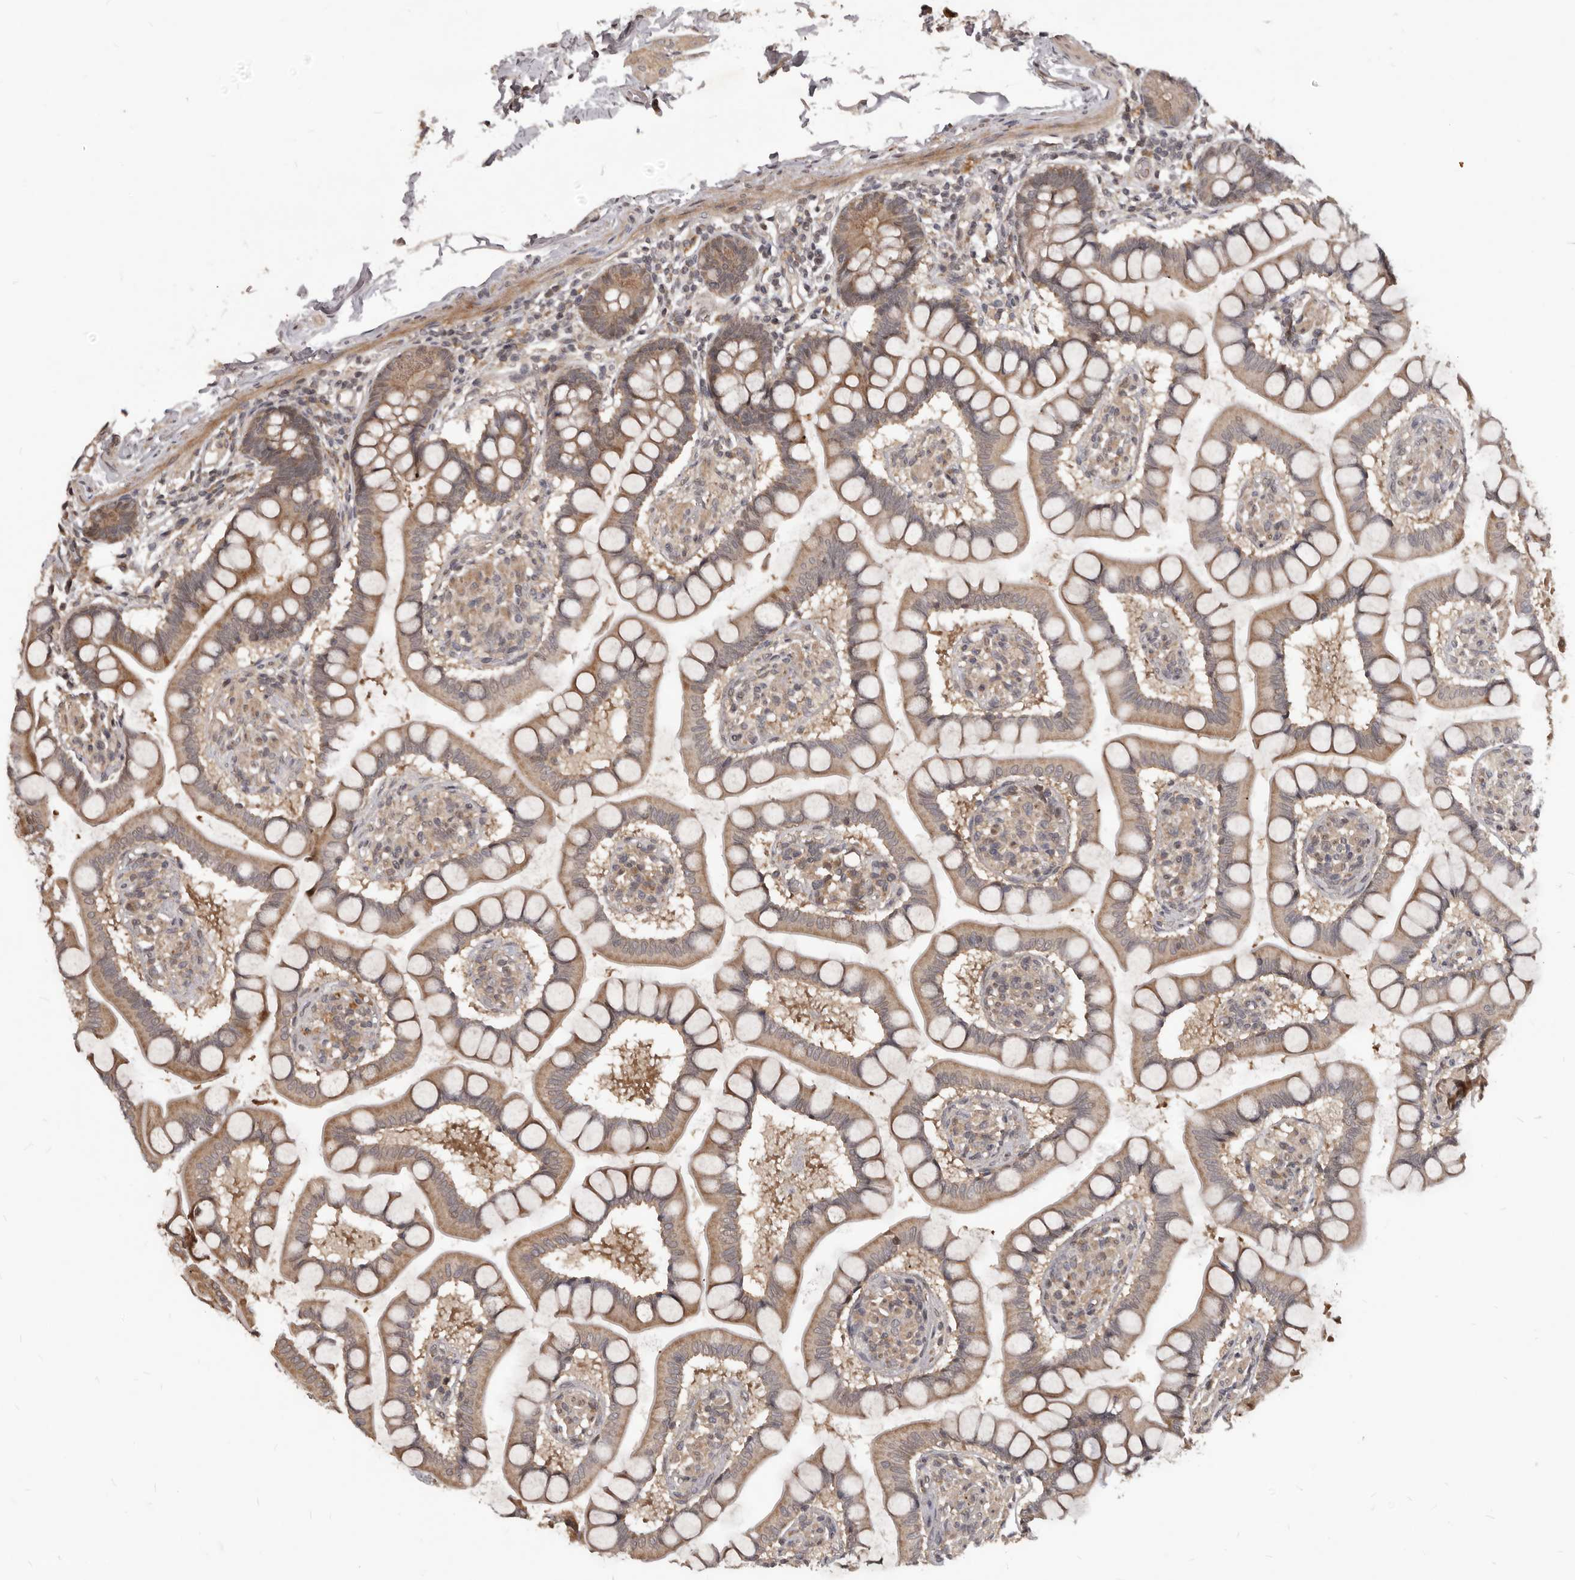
{"staining": {"intensity": "moderate", "quantity": ">75%", "location": "cytoplasmic/membranous"}, "tissue": "small intestine", "cell_type": "Glandular cells", "image_type": "normal", "snomed": [{"axis": "morphology", "description": "Normal tissue, NOS"}, {"axis": "topography", "description": "Small intestine"}], "caption": "IHC histopathology image of normal small intestine stained for a protein (brown), which exhibits medium levels of moderate cytoplasmic/membranous expression in approximately >75% of glandular cells.", "gene": "GABPB2", "patient": {"sex": "male", "age": 41}}